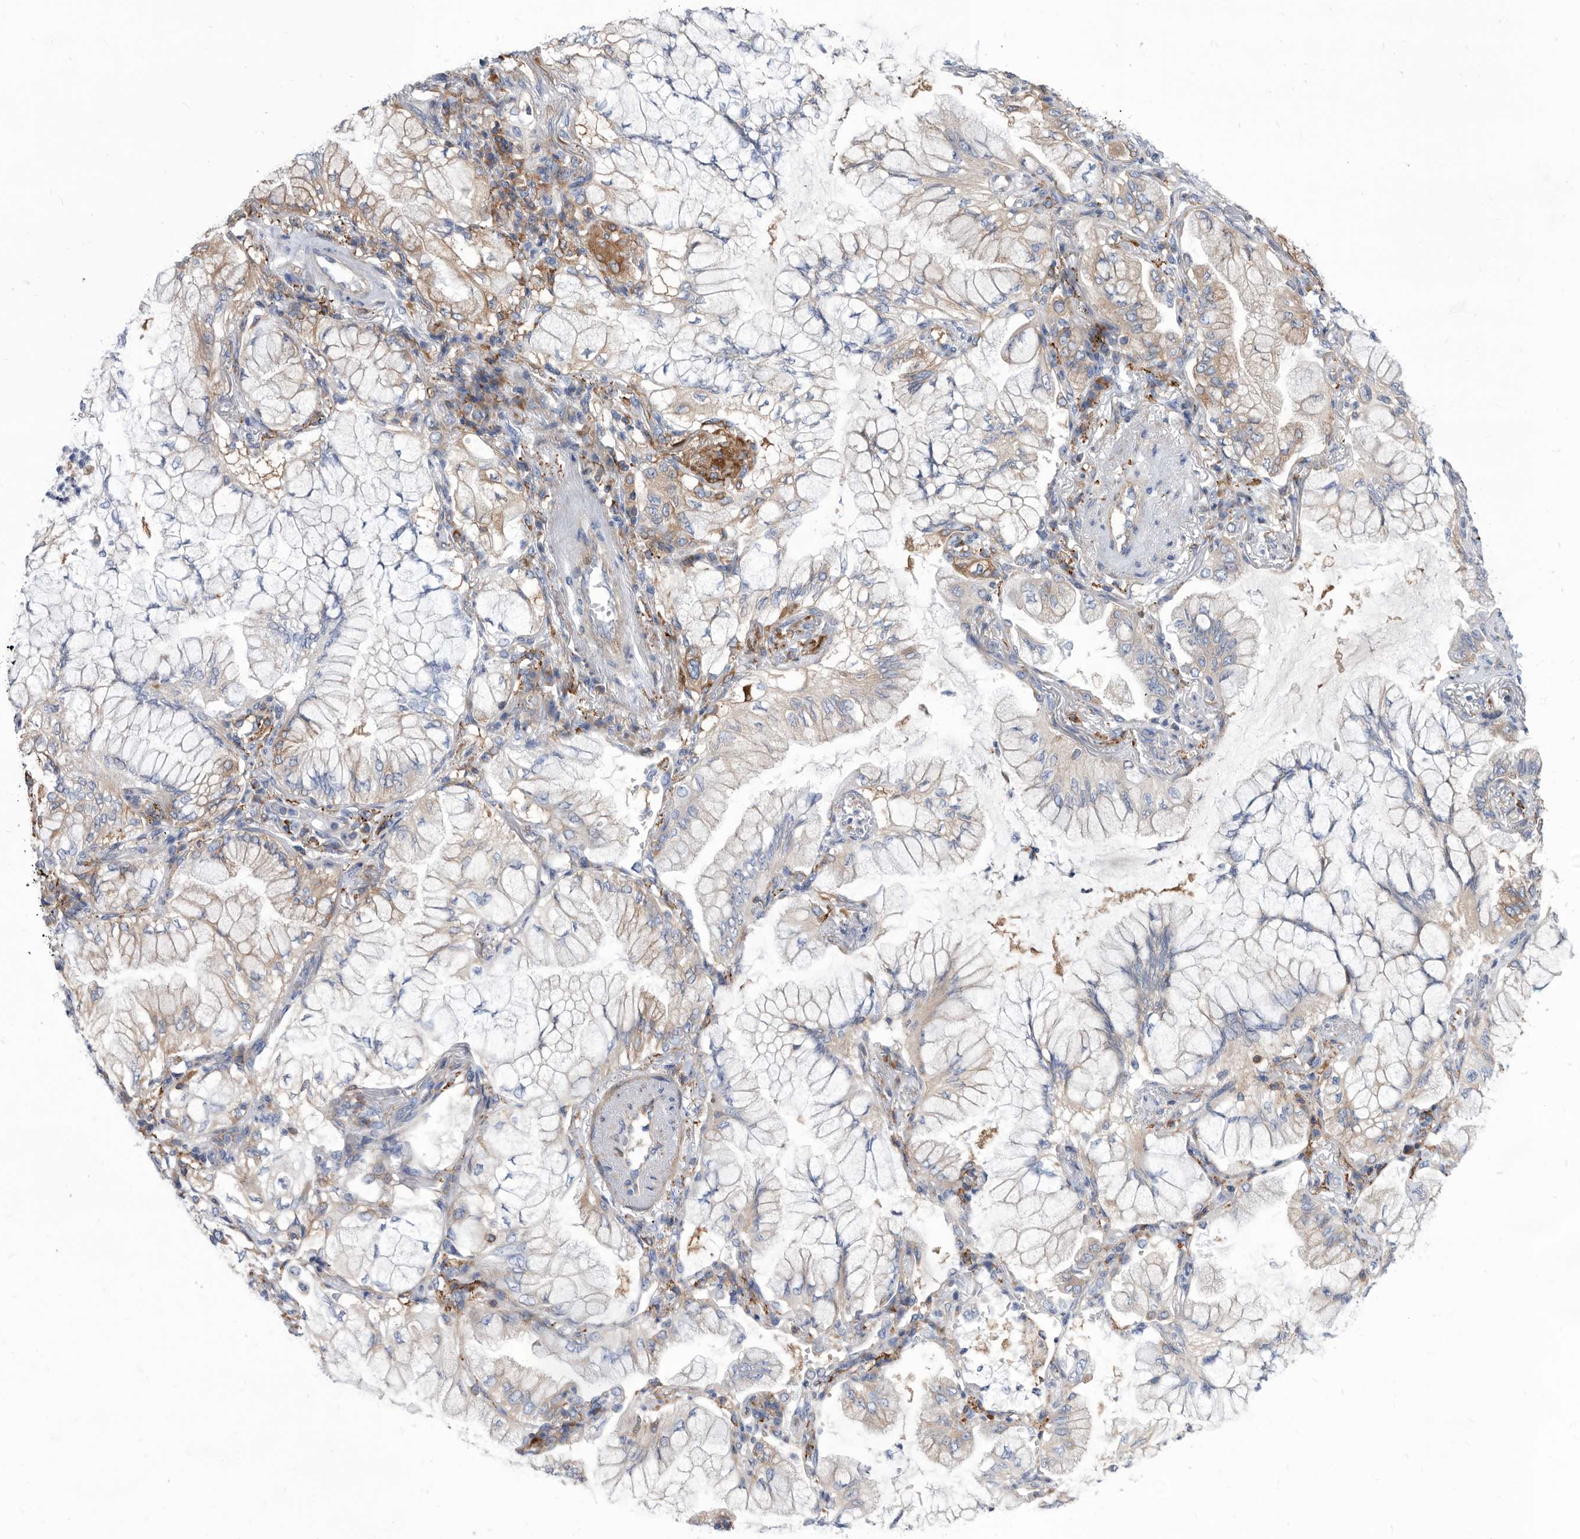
{"staining": {"intensity": "weak", "quantity": "25%-75%", "location": "cytoplasmic/membranous"}, "tissue": "lung cancer", "cell_type": "Tumor cells", "image_type": "cancer", "snomed": [{"axis": "morphology", "description": "Adenocarcinoma, NOS"}, {"axis": "topography", "description": "Lung"}], "caption": "Approximately 25%-75% of tumor cells in lung cancer demonstrate weak cytoplasmic/membranous protein staining as visualized by brown immunohistochemical staining.", "gene": "SMG7", "patient": {"sex": "female", "age": 70}}